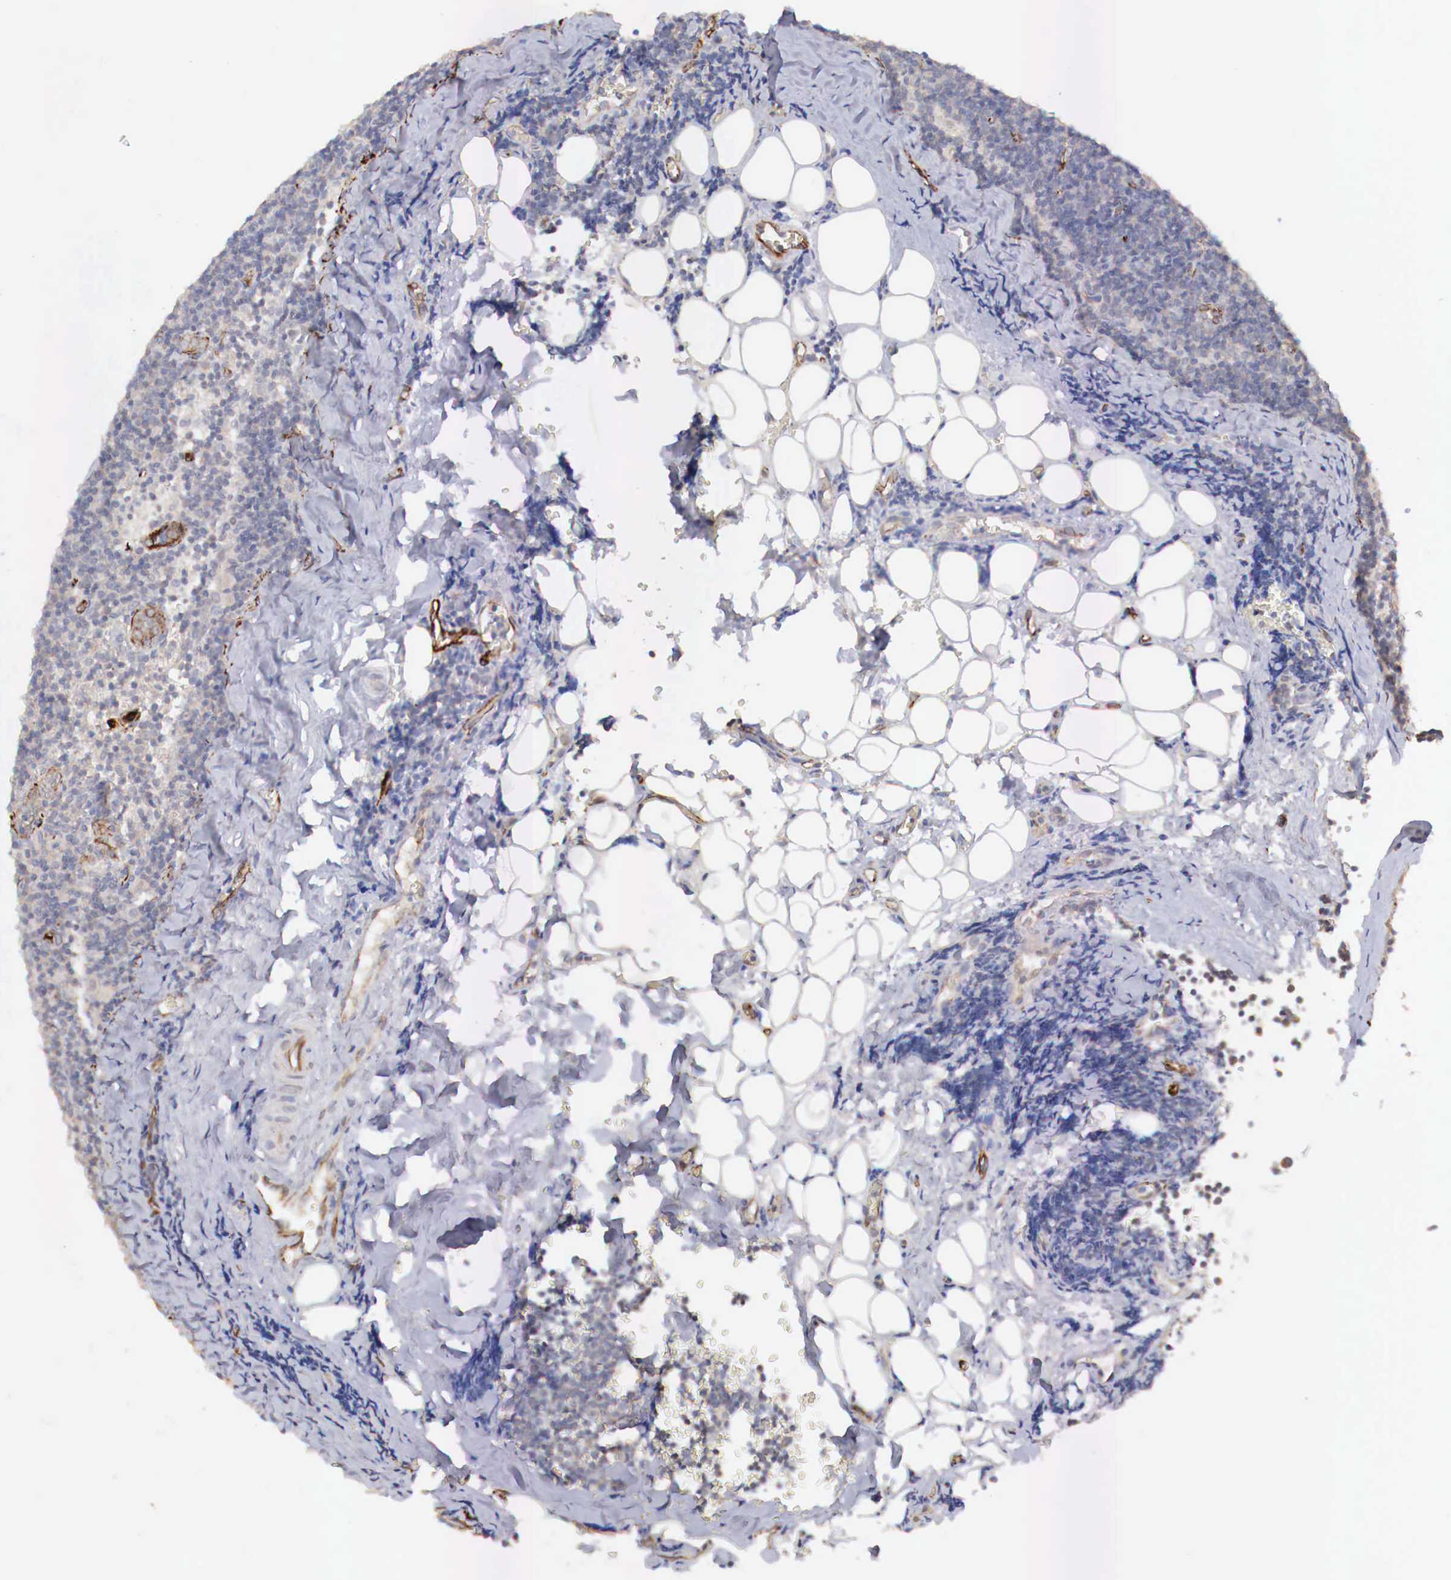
{"staining": {"intensity": "negative", "quantity": "none", "location": "none"}, "tissue": "lymphoma", "cell_type": "Tumor cells", "image_type": "cancer", "snomed": [{"axis": "morphology", "description": "Malignant lymphoma, non-Hodgkin's type, Low grade"}, {"axis": "topography", "description": "Lymph node"}], "caption": "A photomicrograph of human lymphoma is negative for staining in tumor cells.", "gene": "WT1", "patient": {"sex": "male", "age": 57}}